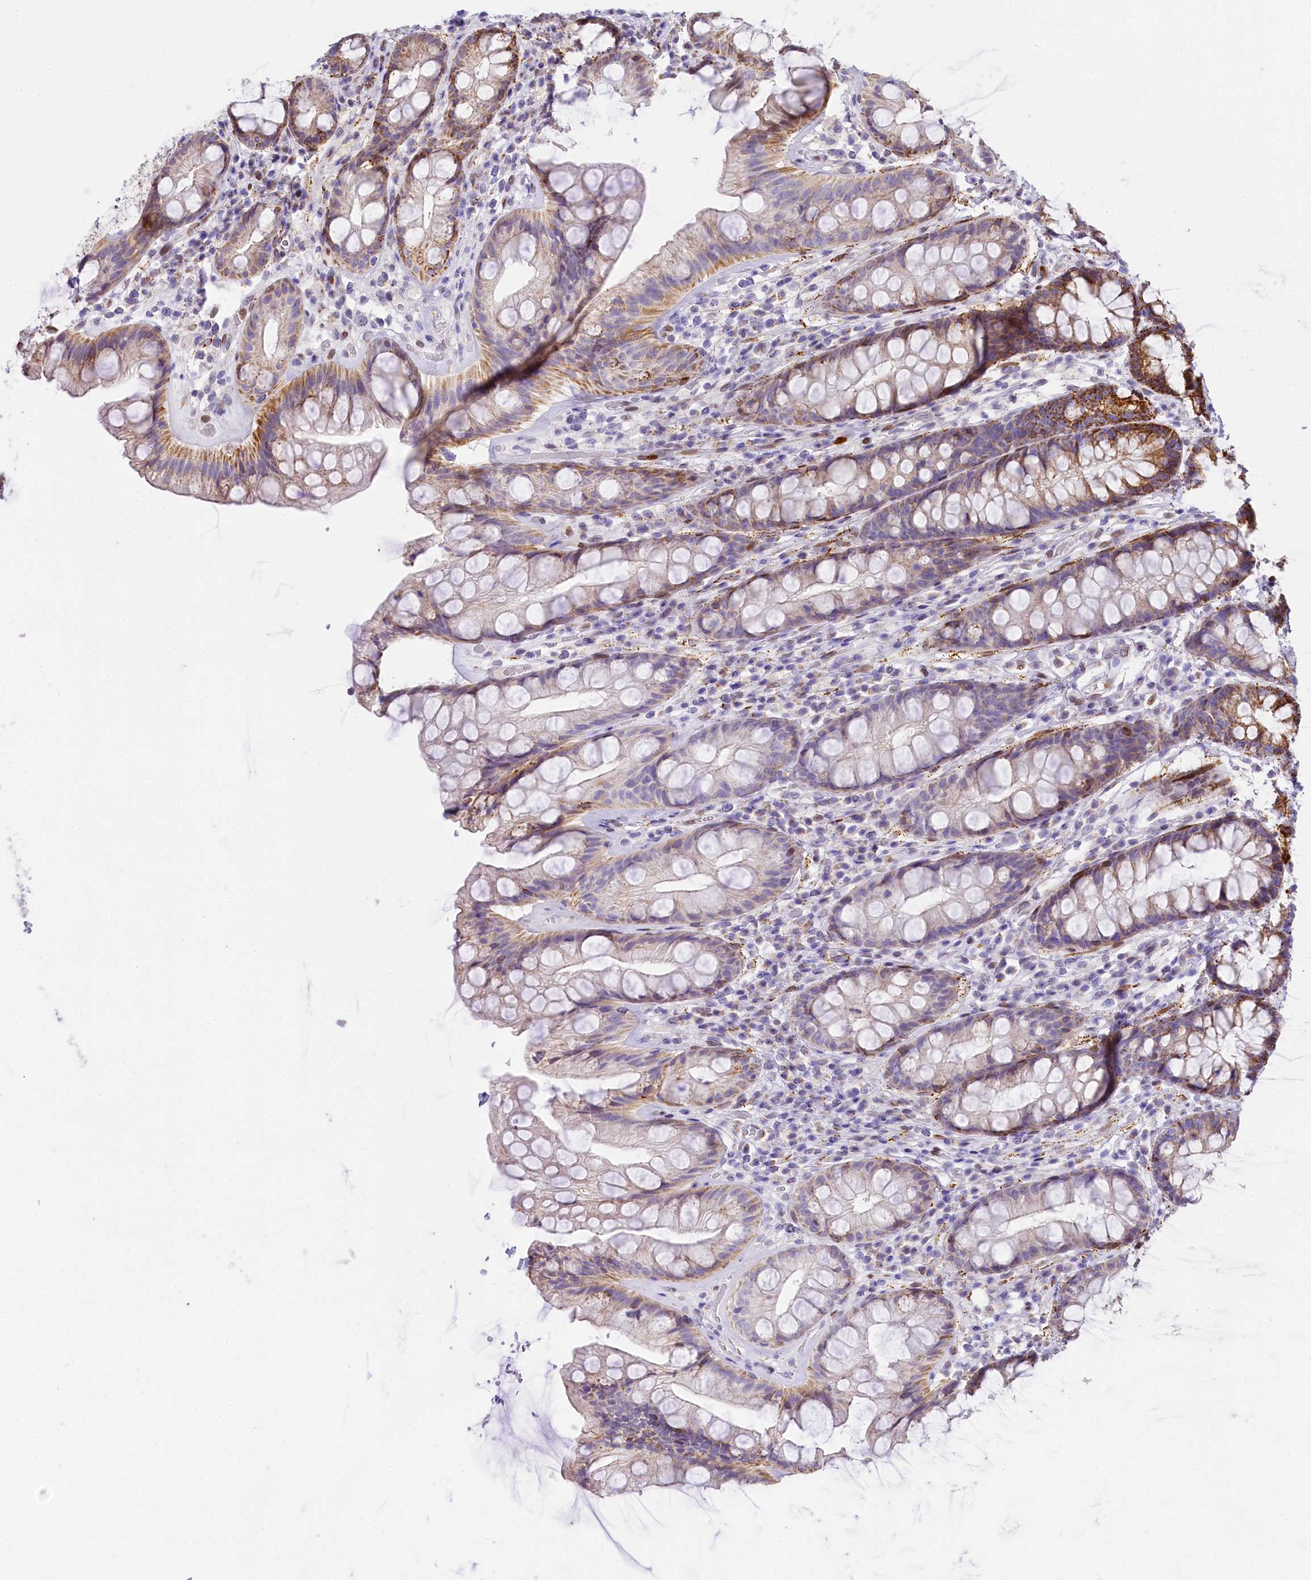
{"staining": {"intensity": "strong", "quantity": "25%-75%", "location": "cytoplasmic/membranous"}, "tissue": "rectum", "cell_type": "Glandular cells", "image_type": "normal", "snomed": [{"axis": "morphology", "description": "Normal tissue, NOS"}, {"axis": "topography", "description": "Rectum"}], "caption": "The photomicrograph shows immunohistochemical staining of normal rectum. There is strong cytoplasmic/membranous expression is identified in approximately 25%-75% of glandular cells.", "gene": "PPIP5K2", "patient": {"sex": "male", "age": 74}}